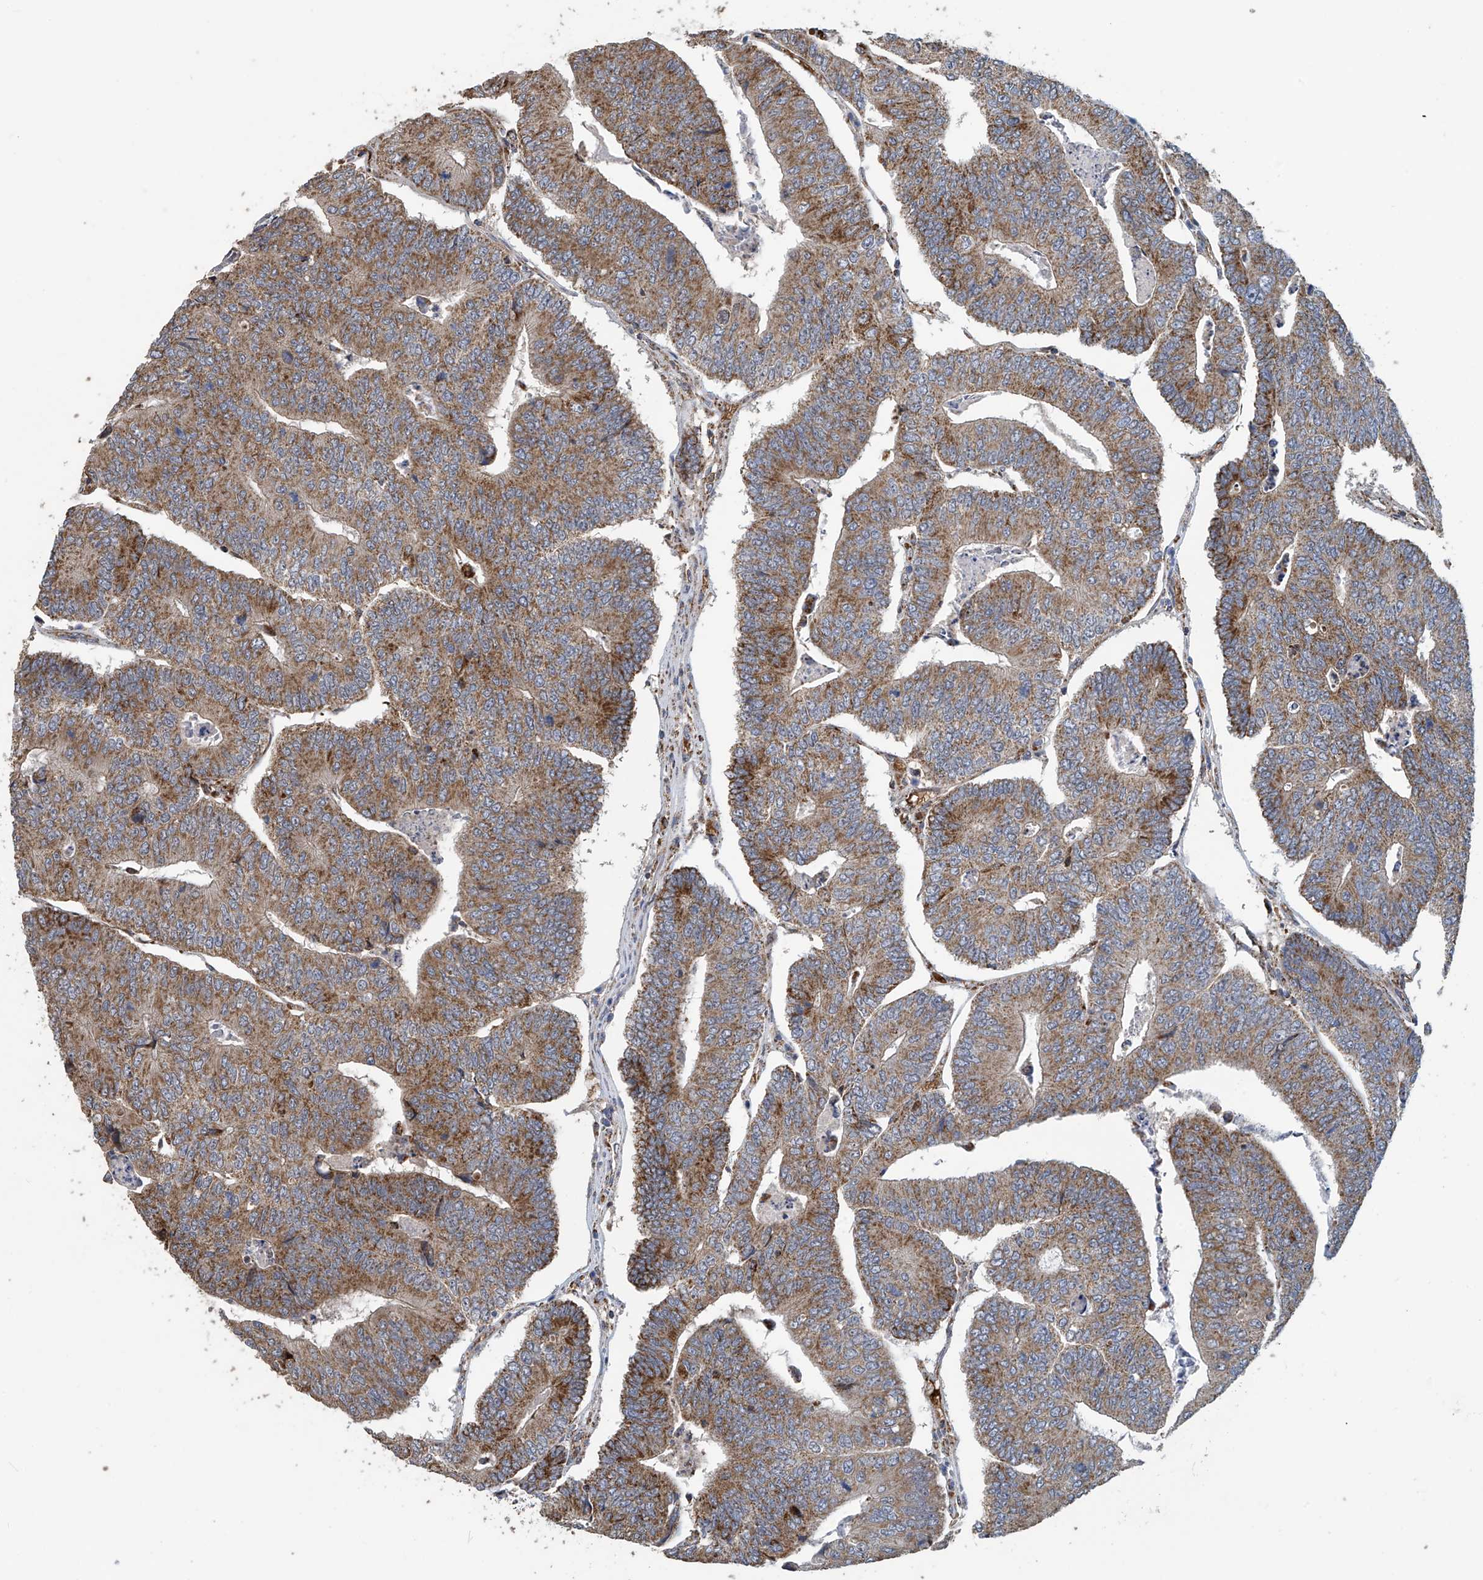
{"staining": {"intensity": "moderate", "quantity": ">75%", "location": "cytoplasmic/membranous"}, "tissue": "colorectal cancer", "cell_type": "Tumor cells", "image_type": "cancer", "snomed": [{"axis": "morphology", "description": "Adenocarcinoma, NOS"}, {"axis": "topography", "description": "Colon"}], "caption": "Approximately >75% of tumor cells in human colorectal adenocarcinoma show moderate cytoplasmic/membranous protein positivity as visualized by brown immunohistochemical staining.", "gene": "COMMD1", "patient": {"sex": "female", "age": 67}}